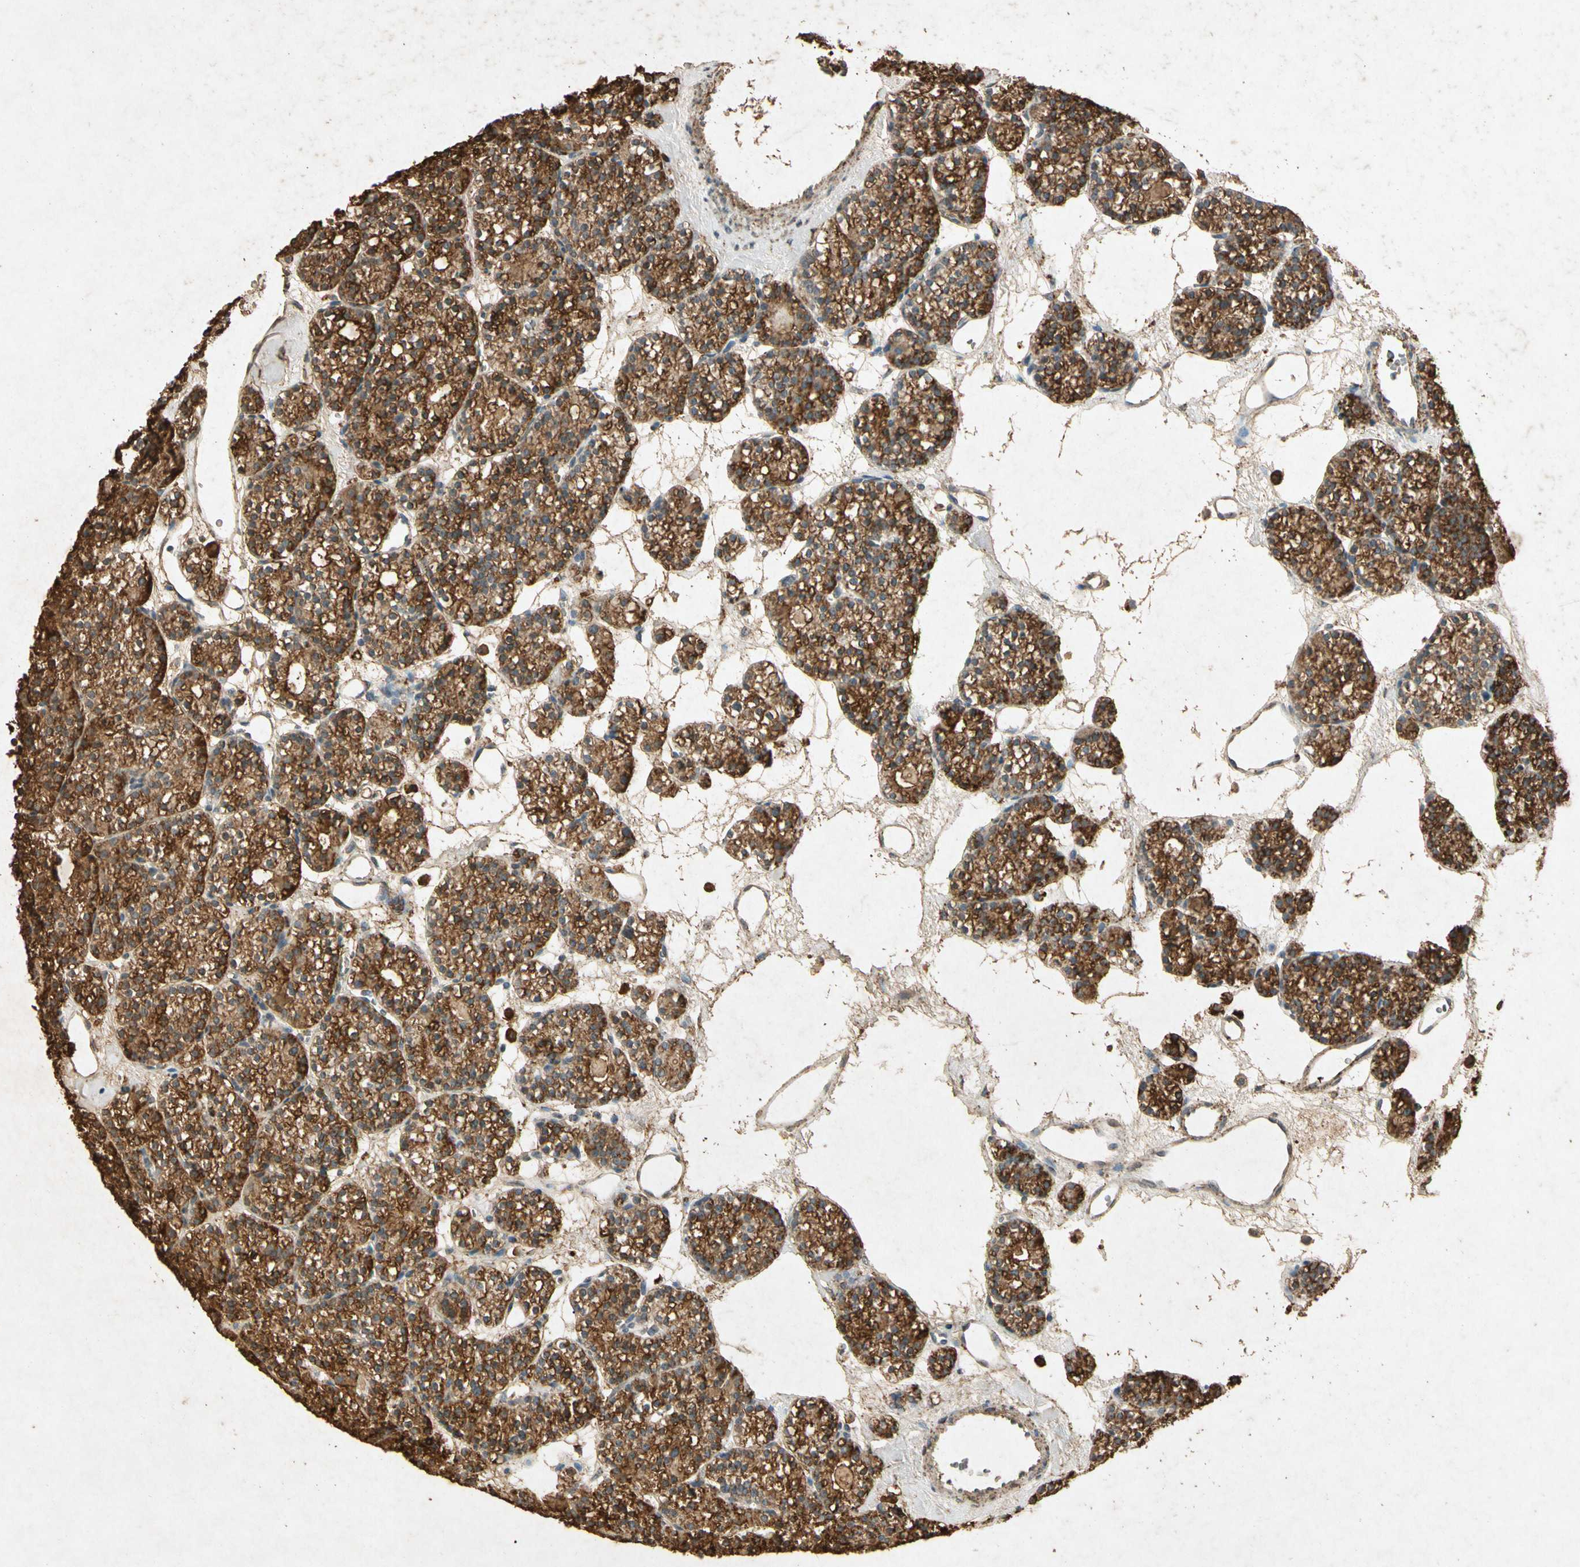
{"staining": {"intensity": "moderate", "quantity": ">75%", "location": "cytoplasmic/membranous"}, "tissue": "parathyroid gland", "cell_type": "Glandular cells", "image_type": "normal", "snomed": [{"axis": "morphology", "description": "Normal tissue, NOS"}, {"axis": "topography", "description": "Parathyroid gland"}], "caption": "Human parathyroid gland stained for a protein (brown) displays moderate cytoplasmic/membranous positive staining in about >75% of glandular cells.", "gene": "MSRB1", "patient": {"sex": "female", "age": 64}}